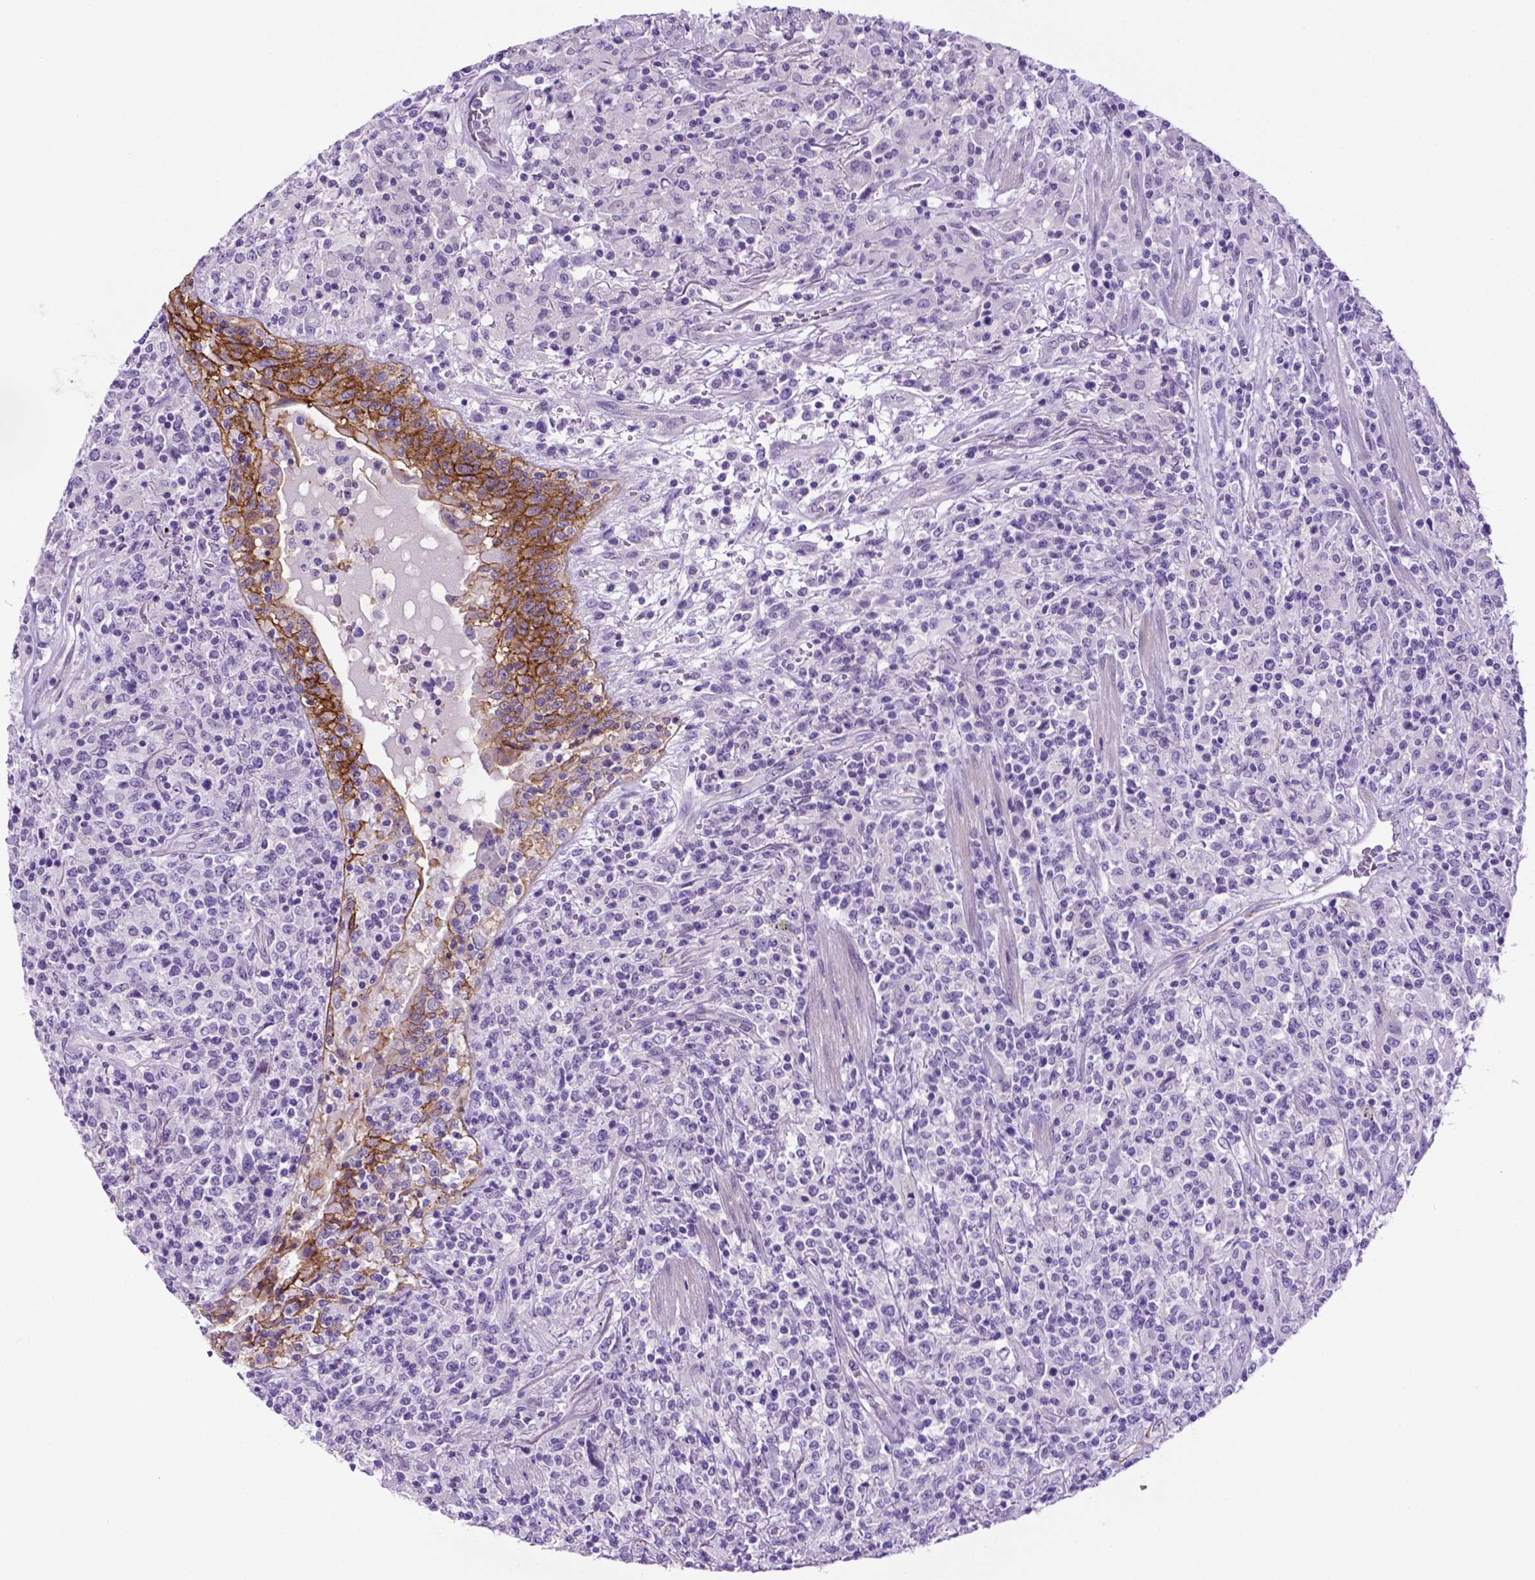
{"staining": {"intensity": "negative", "quantity": "none", "location": "none"}, "tissue": "lymphoma", "cell_type": "Tumor cells", "image_type": "cancer", "snomed": [{"axis": "morphology", "description": "Malignant lymphoma, non-Hodgkin's type, High grade"}, {"axis": "topography", "description": "Lung"}], "caption": "A micrograph of lymphoma stained for a protein exhibits no brown staining in tumor cells. The staining was performed using DAB (3,3'-diaminobenzidine) to visualize the protein expression in brown, while the nuclei were stained in blue with hematoxylin (Magnification: 20x).", "gene": "TACSTD2", "patient": {"sex": "male", "age": 79}}